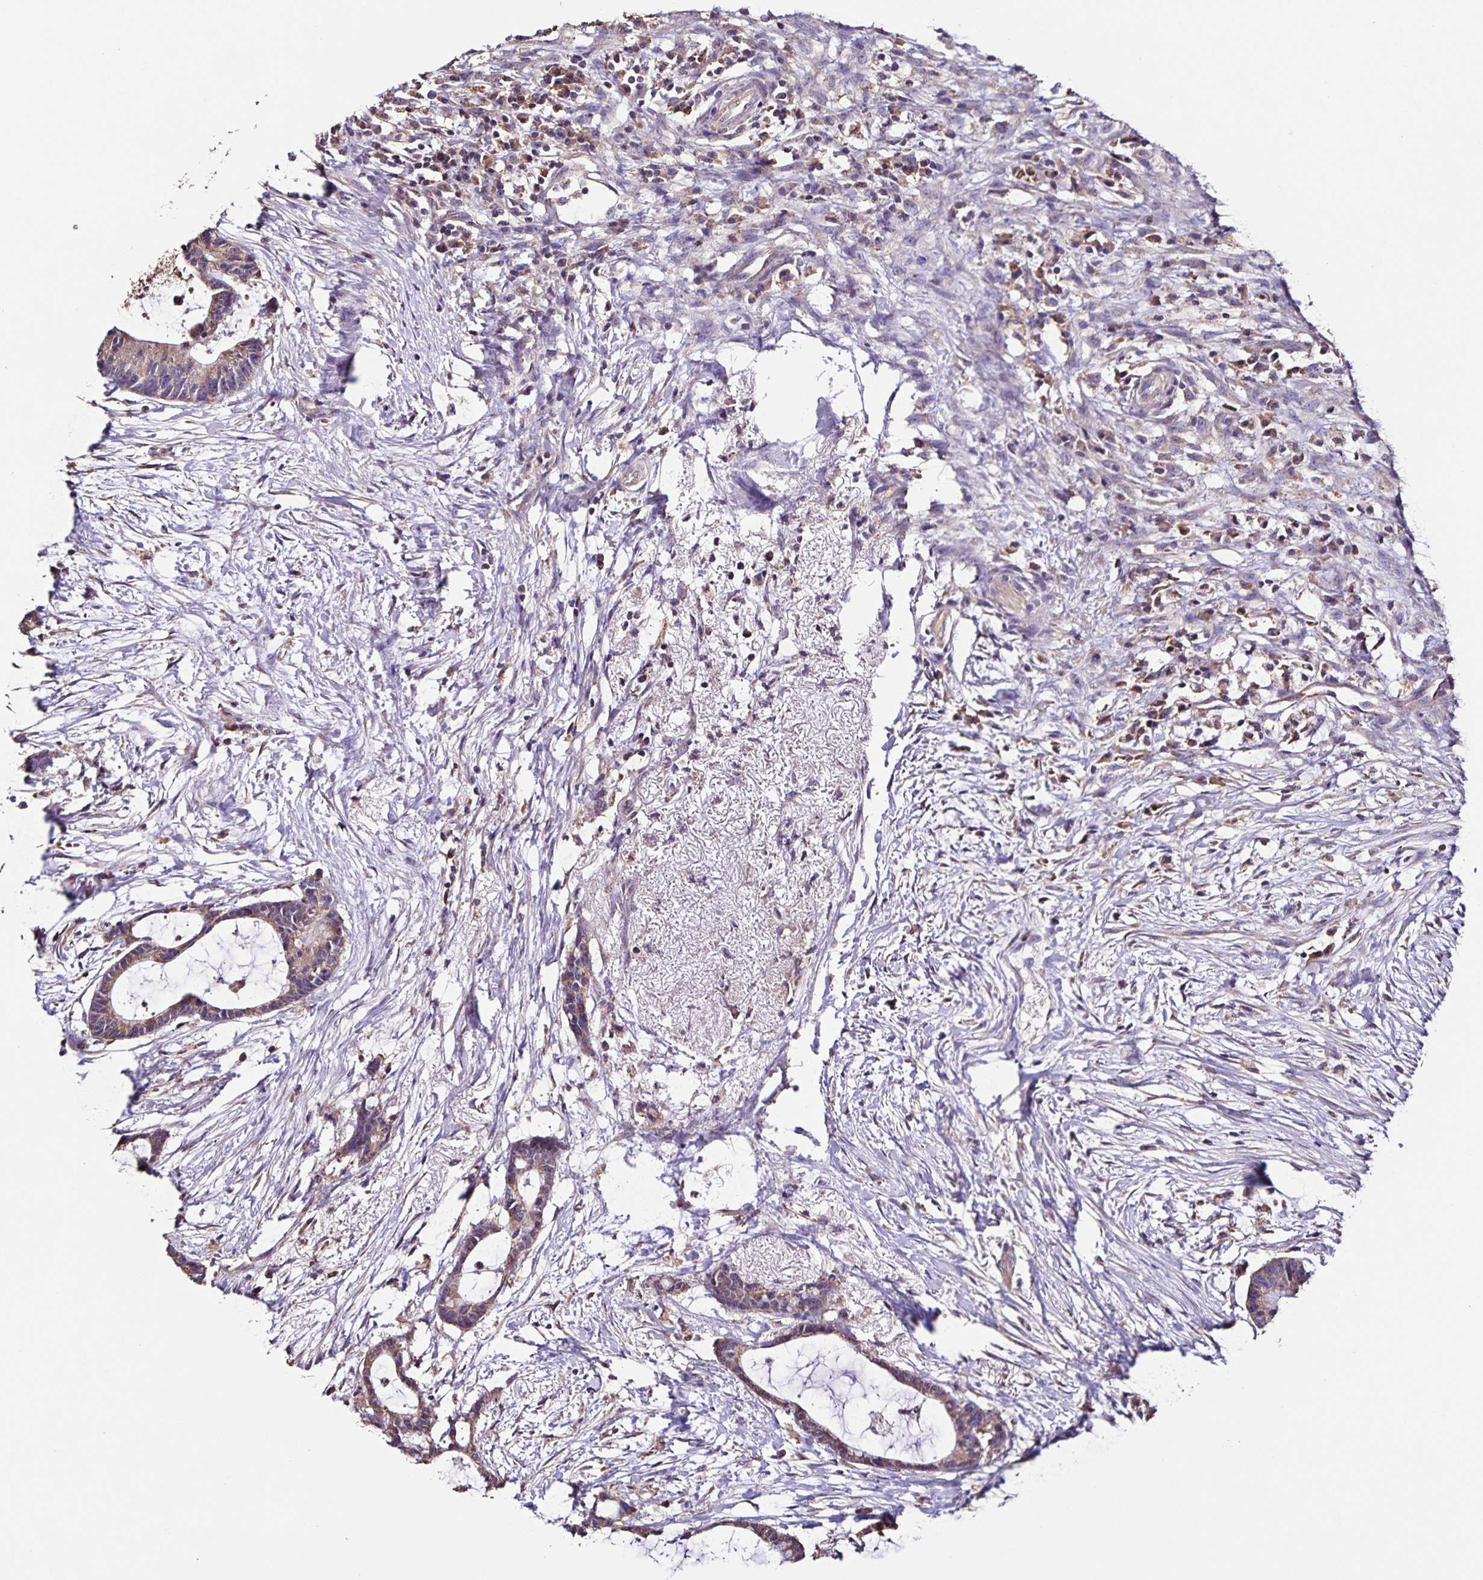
{"staining": {"intensity": "weak", "quantity": ">75%", "location": "cytoplasmic/membranous"}, "tissue": "colorectal cancer", "cell_type": "Tumor cells", "image_type": "cancer", "snomed": [{"axis": "morphology", "description": "Adenocarcinoma, NOS"}, {"axis": "topography", "description": "Colon"}], "caption": "Brown immunohistochemical staining in colorectal cancer reveals weak cytoplasmic/membranous expression in approximately >75% of tumor cells.", "gene": "MAN1A1", "patient": {"sex": "female", "age": 78}}